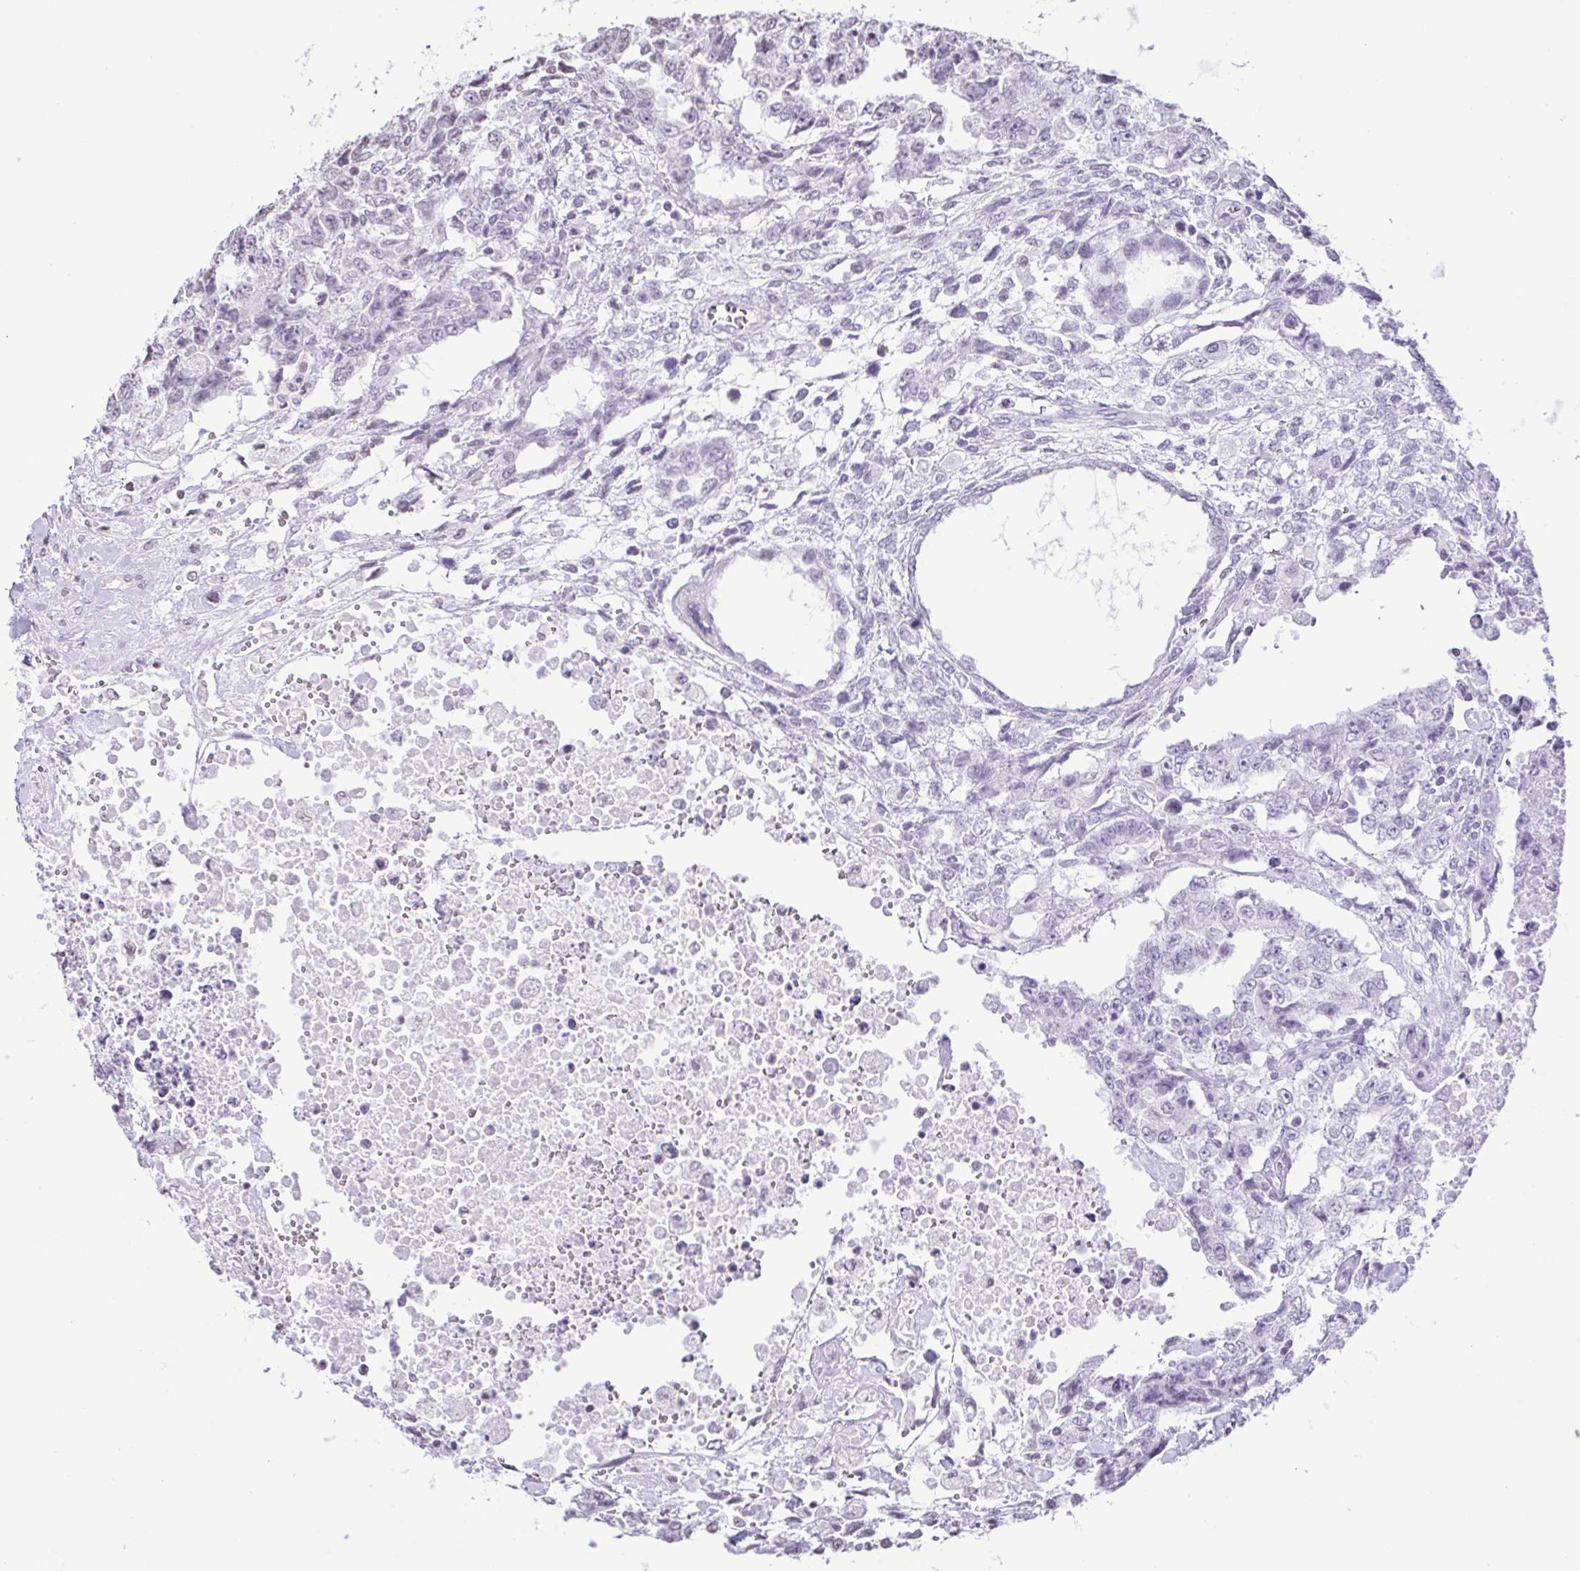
{"staining": {"intensity": "negative", "quantity": "none", "location": "none"}, "tissue": "testis cancer", "cell_type": "Tumor cells", "image_type": "cancer", "snomed": [{"axis": "morphology", "description": "Carcinoma, Embryonal, NOS"}, {"axis": "topography", "description": "Testis"}], "caption": "Tumor cells show no significant expression in testis embryonal carcinoma.", "gene": "VCY1B", "patient": {"sex": "male", "age": 24}}